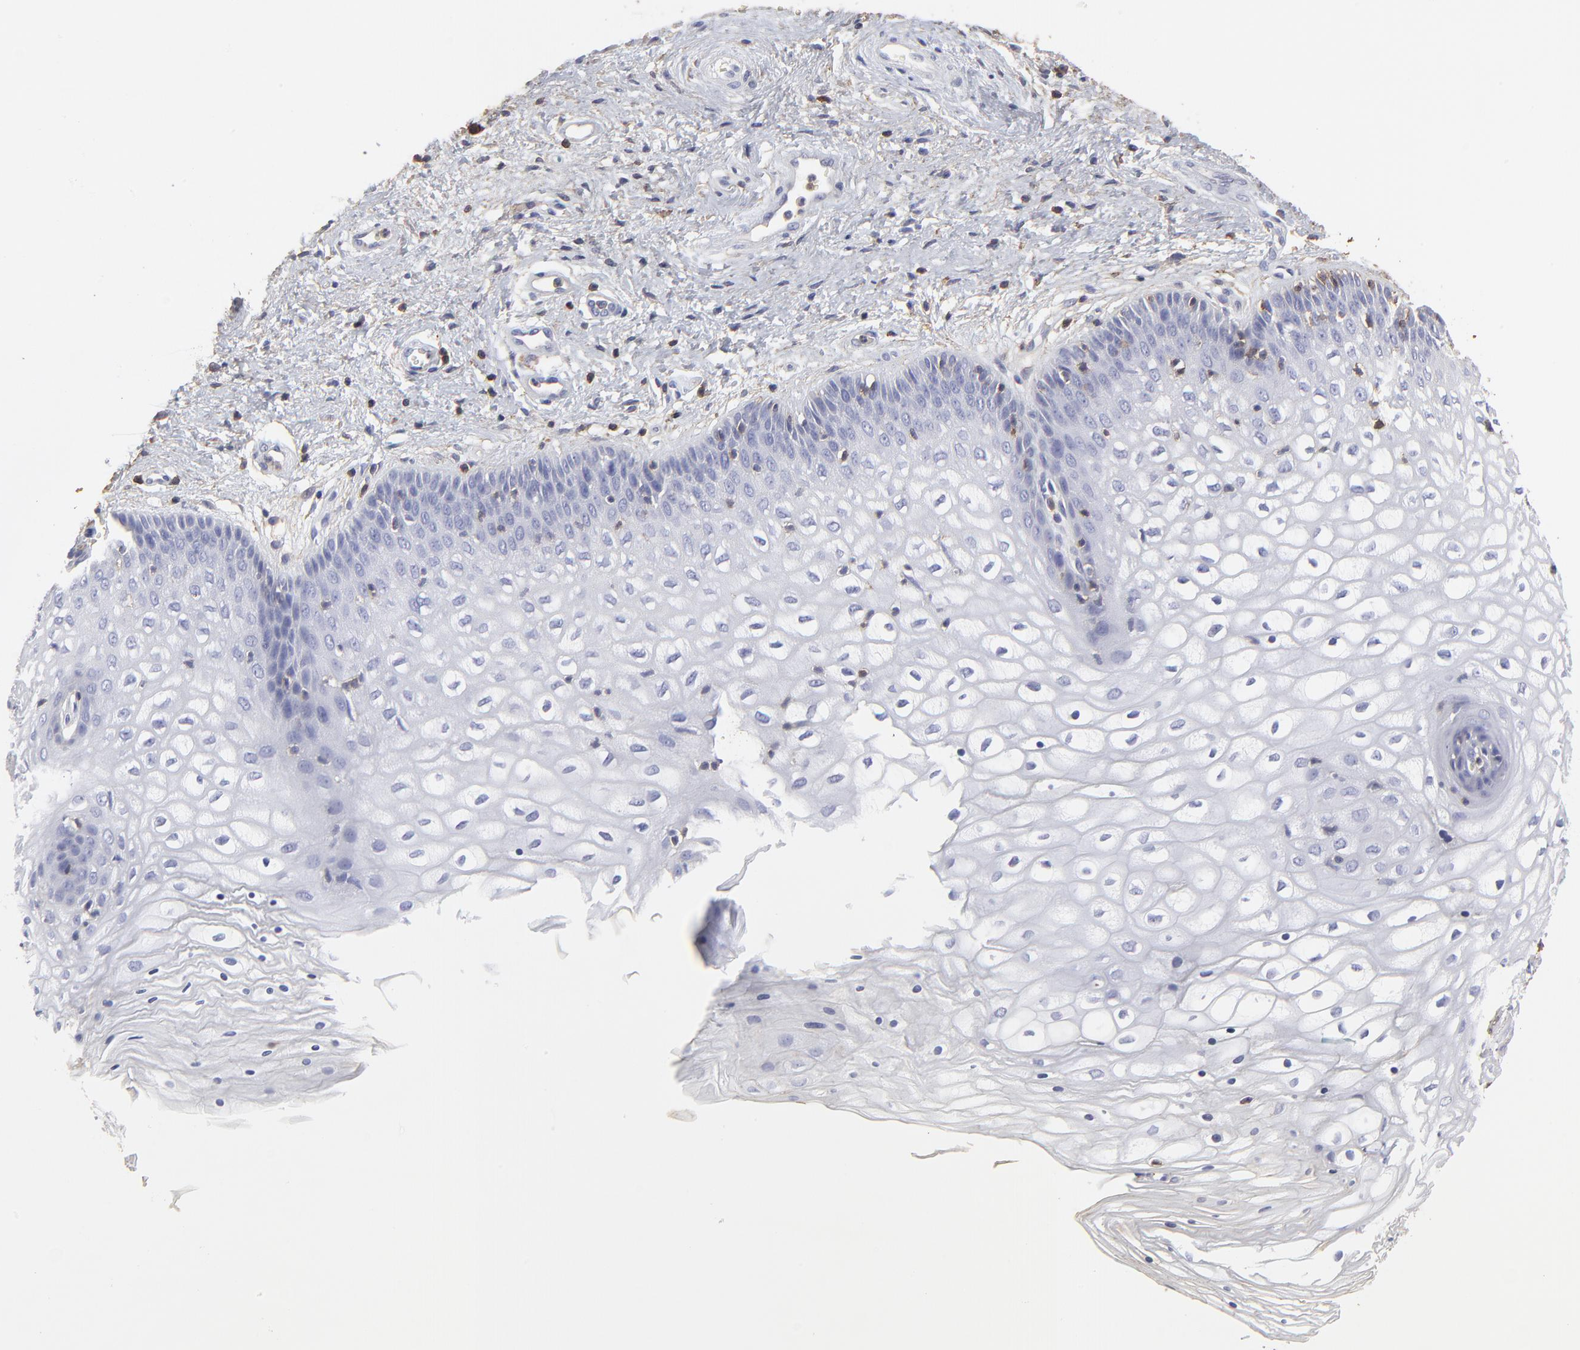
{"staining": {"intensity": "negative", "quantity": "none", "location": "none"}, "tissue": "vagina", "cell_type": "Squamous epithelial cells", "image_type": "normal", "snomed": [{"axis": "morphology", "description": "Normal tissue, NOS"}, {"axis": "topography", "description": "Vagina"}], "caption": "Photomicrograph shows no protein staining in squamous epithelial cells of unremarkable vagina.", "gene": "ANXA6", "patient": {"sex": "female", "age": 34}}